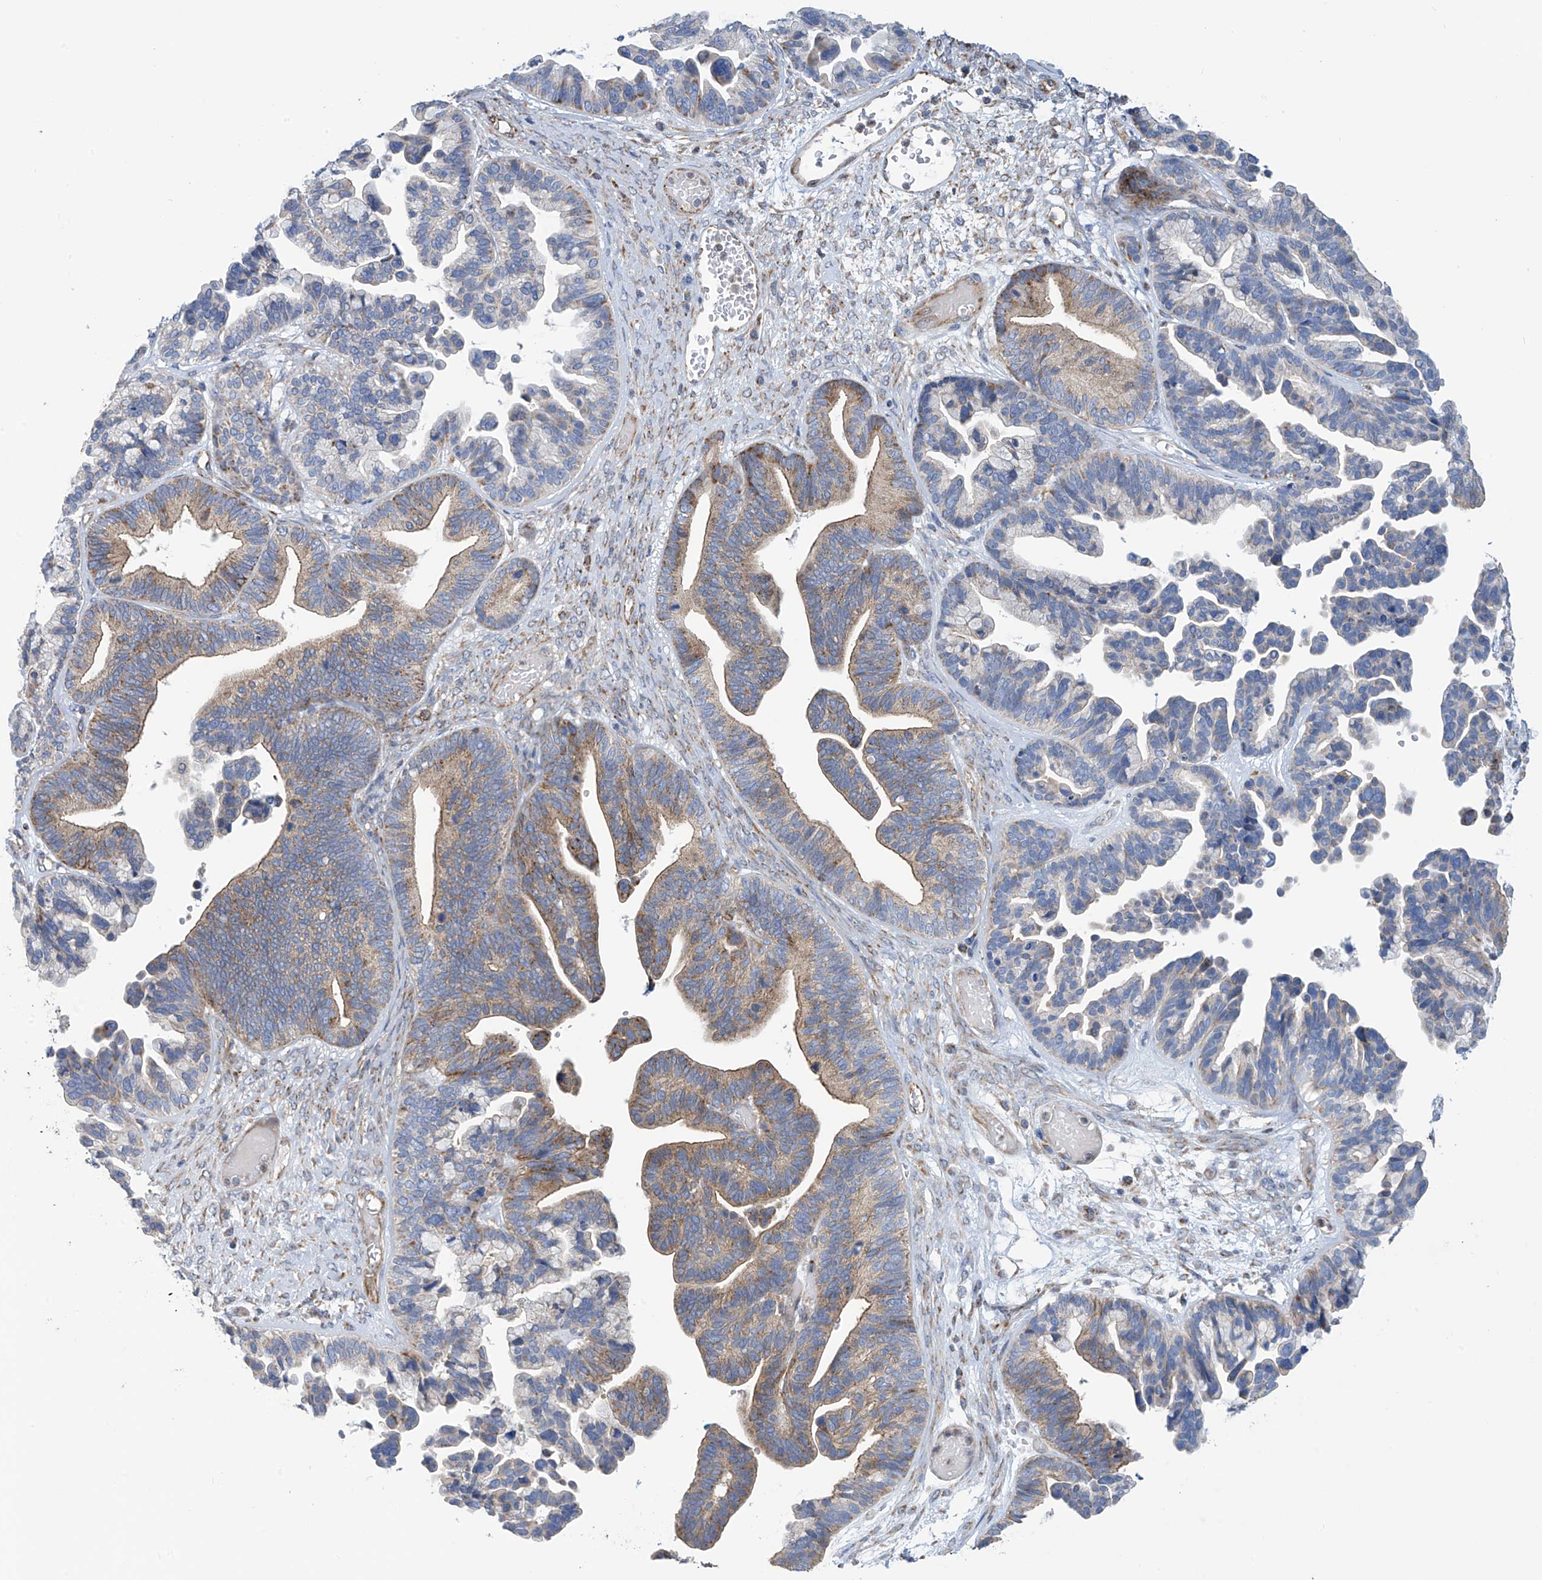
{"staining": {"intensity": "weak", "quantity": "25%-75%", "location": "cytoplasmic/membranous"}, "tissue": "ovarian cancer", "cell_type": "Tumor cells", "image_type": "cancer", "snomed": [{"axis": "morphology", "description": "Cystadenocarcinoma, serous, NOS"}, {"axis": "topography", "description": "Ovary"}], "caption": "About 25%-75% of tumor cells in human serous cystadenocarcinoma (ovarian) demonstrate weak cytoplasmic/membranous protein positivity as visualized by brown immunohistochemical staining.", "gene": "EIF5B", "patient": {"sex": "female", "age": 56}}